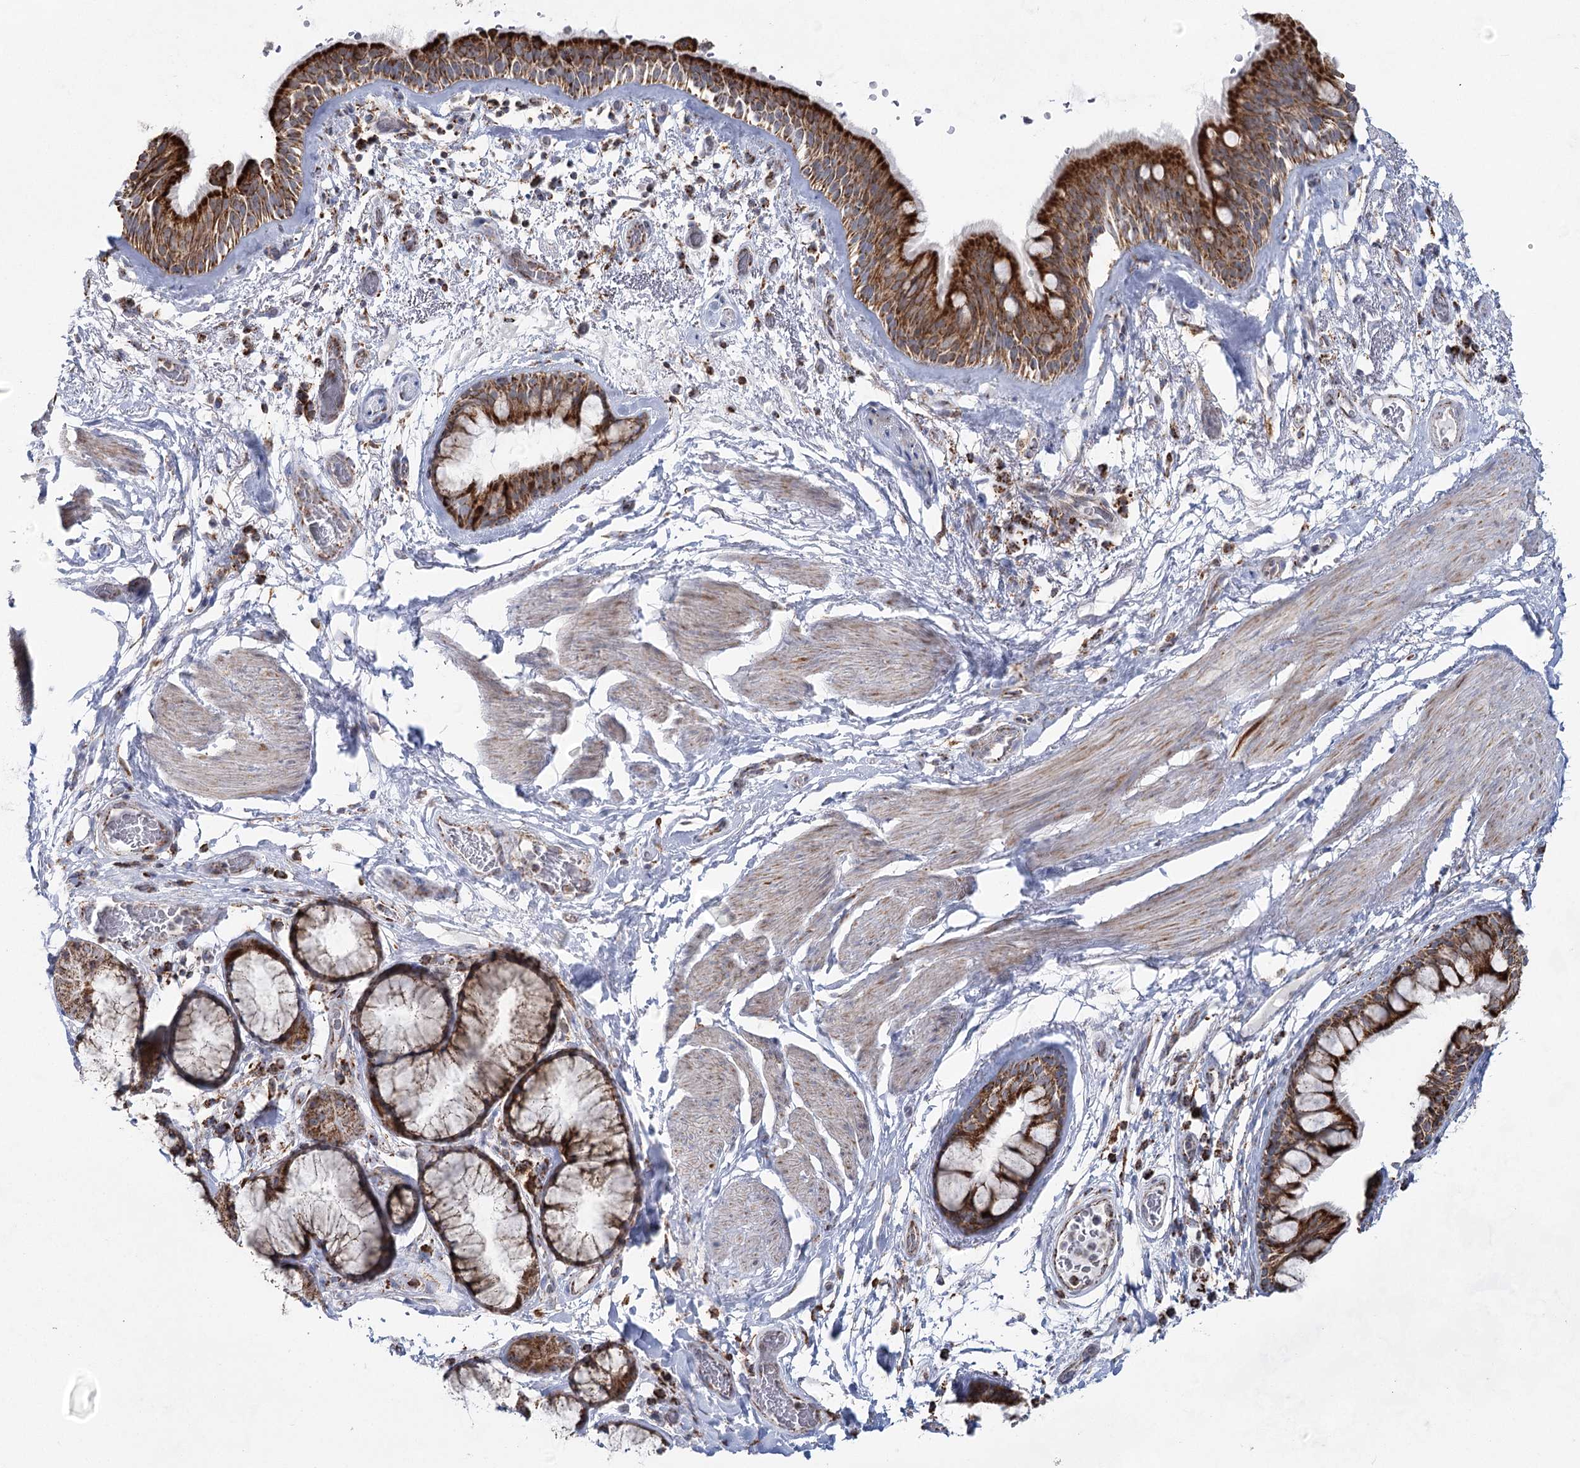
{"staining": {"intensity": "strong", "quantity": ">75%", "location": "cytoplasmic/membranous"}, "tissue": "bronchus", "cell_type": "Respiratory epithelial cells", "image_type": "normal", "snomed": [{"axis": "morphology", "description": "Normal tissue, NOS"}, {"axis": "topography", "description": "Cartilage tissue"}], "caption": "The image reveals staining of benign bronchus, revealing strong cytoplasmic/membranous protein staining (brown color) within respiratory epithelial cells. (DAB (3,3'-diaminobenzidine) IHC, brown staining for protein, blue staining for nuclei).", "gene": "CWF19L1", "patient": {"sex": "female", "age": 63}}